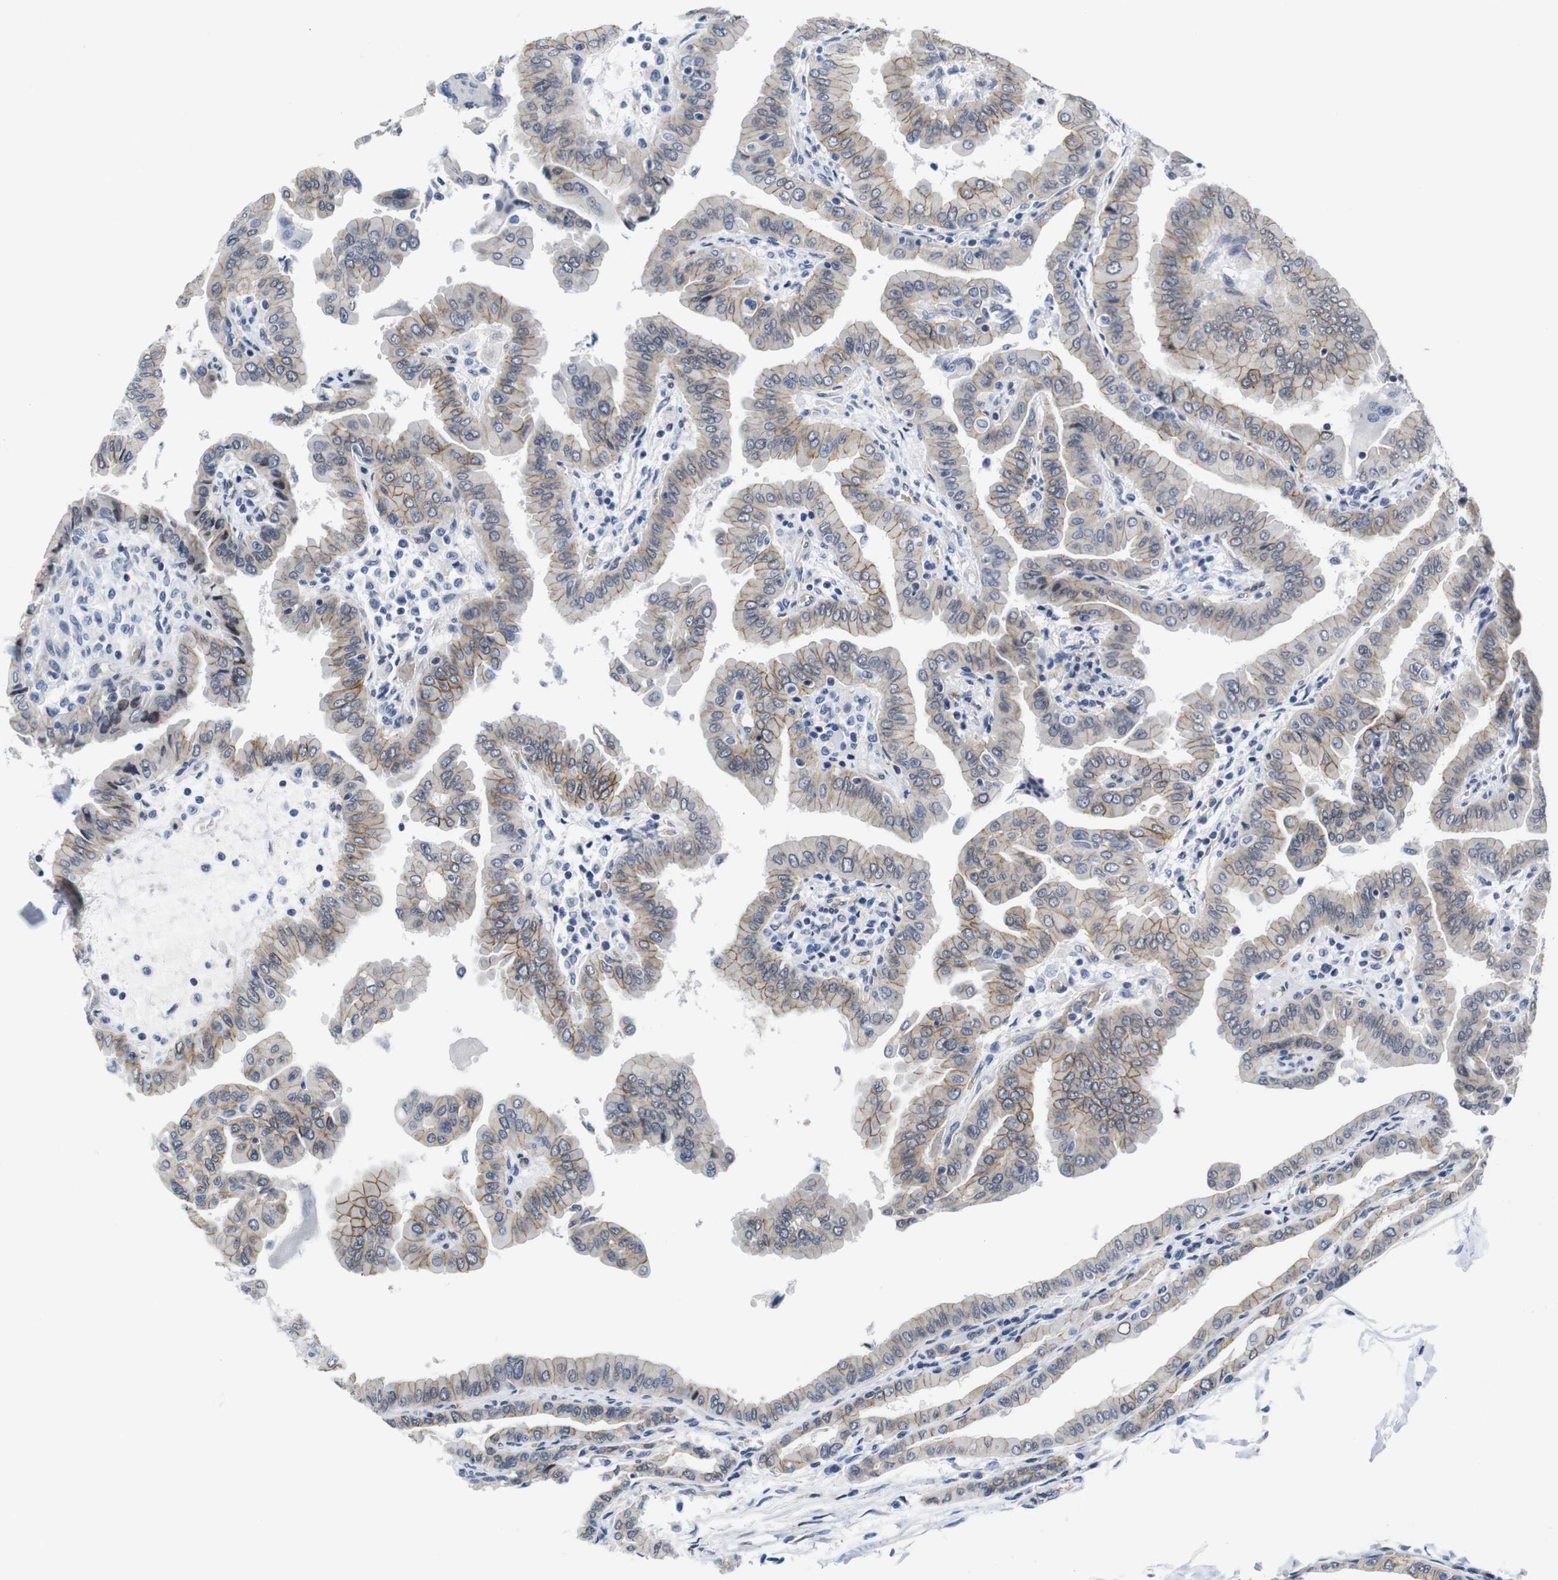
{"staining": {"intensity": "weak", "quantity": "25%-75%", "location": "cytoplasmic/membranous"}, "tissue": "thyroid cancer", "cell_type": "Tumor cells", "image_type": "cancer", "snomed": [{"axis": "morphology", "description": "Papillary adenocarcinoma, NOS"}, {"axis": "topography", "description": "Thyroid gland"}], "caption": "Thyroid papillary adenocarcinoma stained with a brown dye displays weak cytoplasmic/membranous positive expression in approximately 25%-75% of tumor cells.", "gene": "SOCS3", "patient": {"sex": "male", "age": 33}}